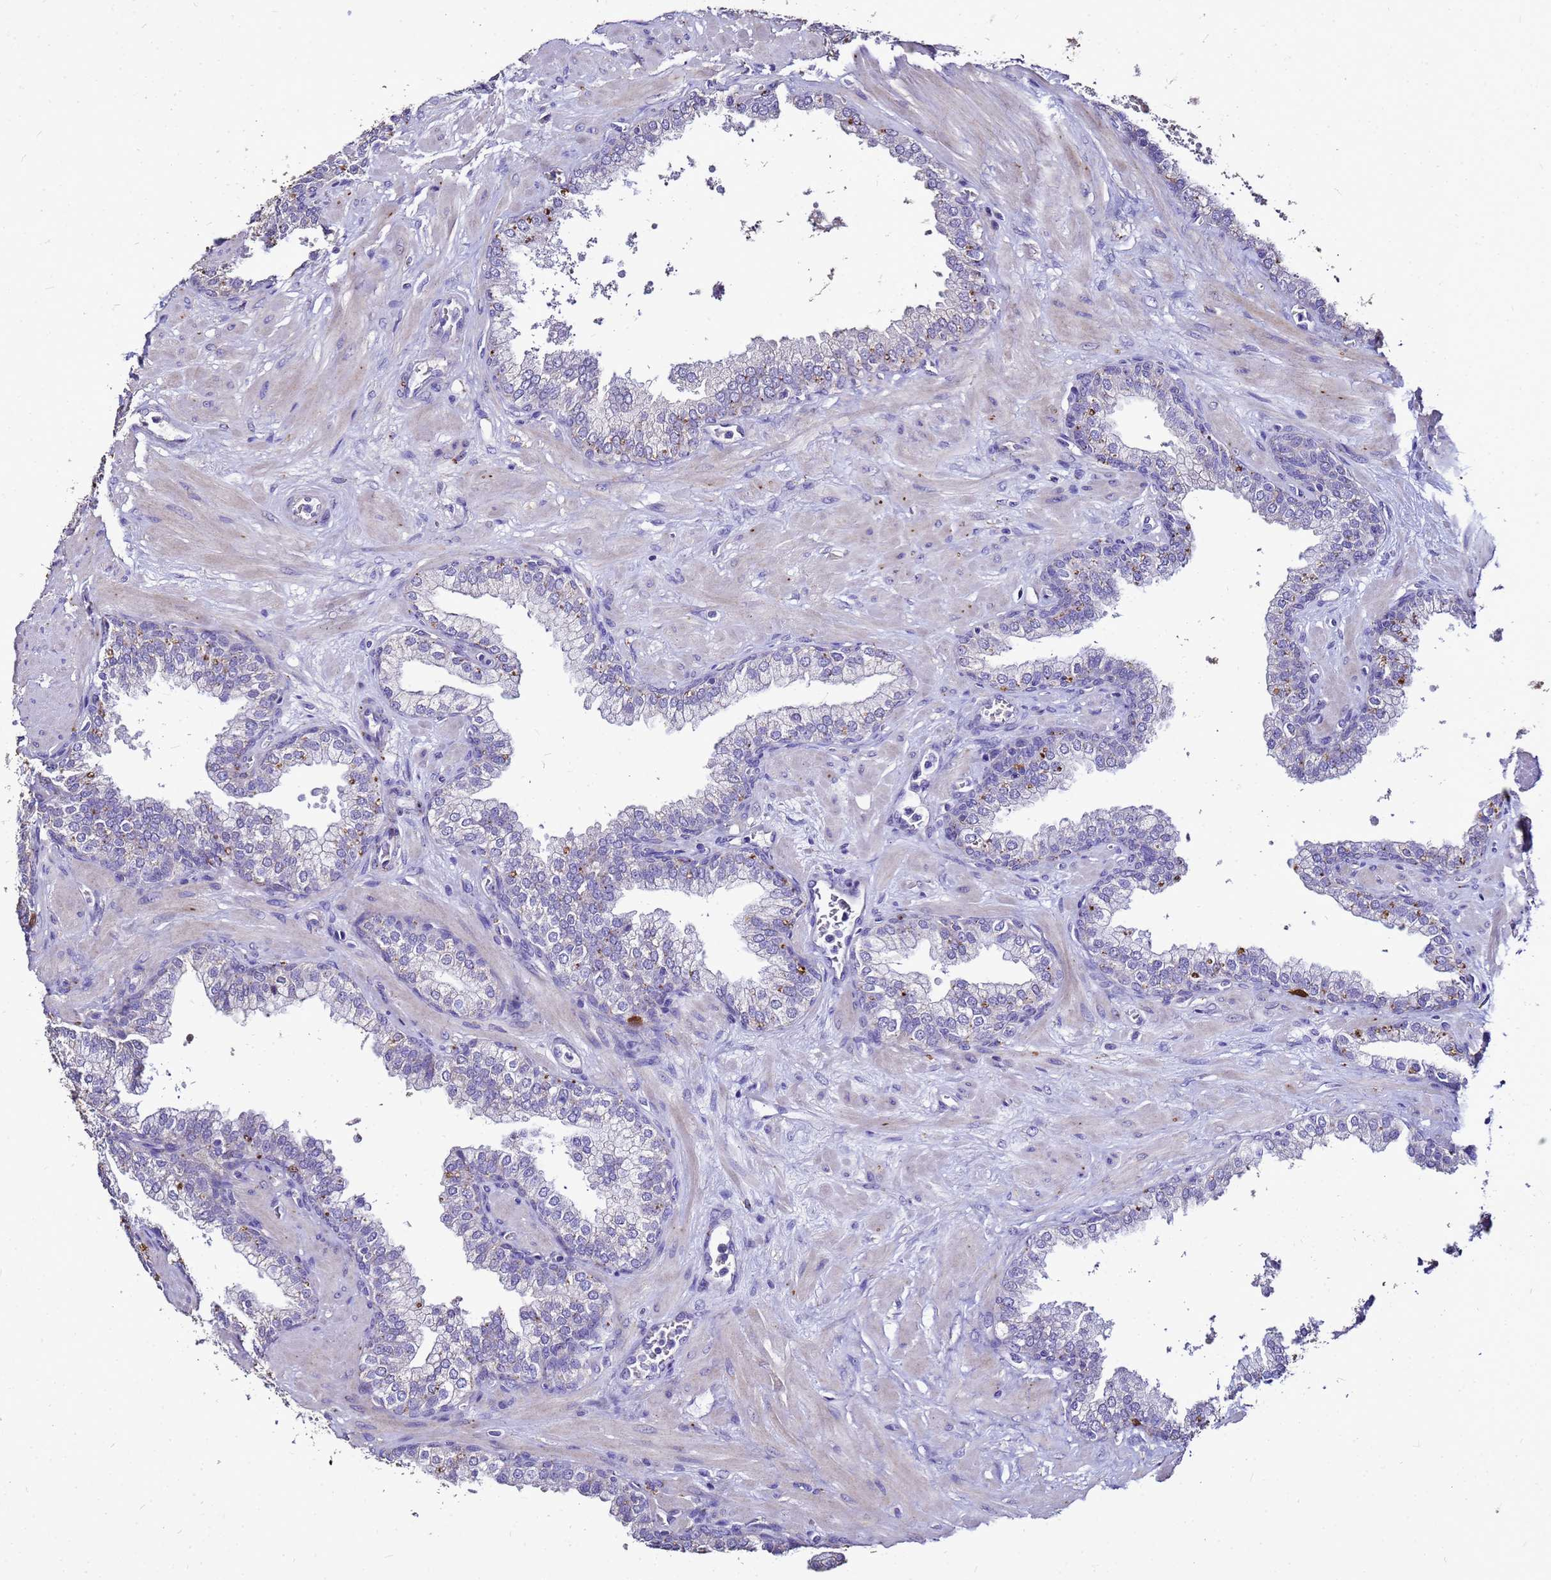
{"staining": {"intensity": "moderate", "quantity": "<25%", "location": "cytoplasmic/membranous"}, "tissue": "prostate", "cell_type": "Glandular cells", "image_type": "normal", "snomed": [{"axis": "morphology", "description": "Normal tissue, NOS"}, {"axis": "topography", "description": "Prostate"}], "caption": "Immunohistochemical staining of unremarkable prostate displays moderate cytoplasmic/membranous protein expression in about <25% of glandular cells. Immunohistochemistry (ihc) stains the protein in brown and the nuclei are stained blue.", "gene": "S100A2", "patient": {"sex": "male", "age": 60}}